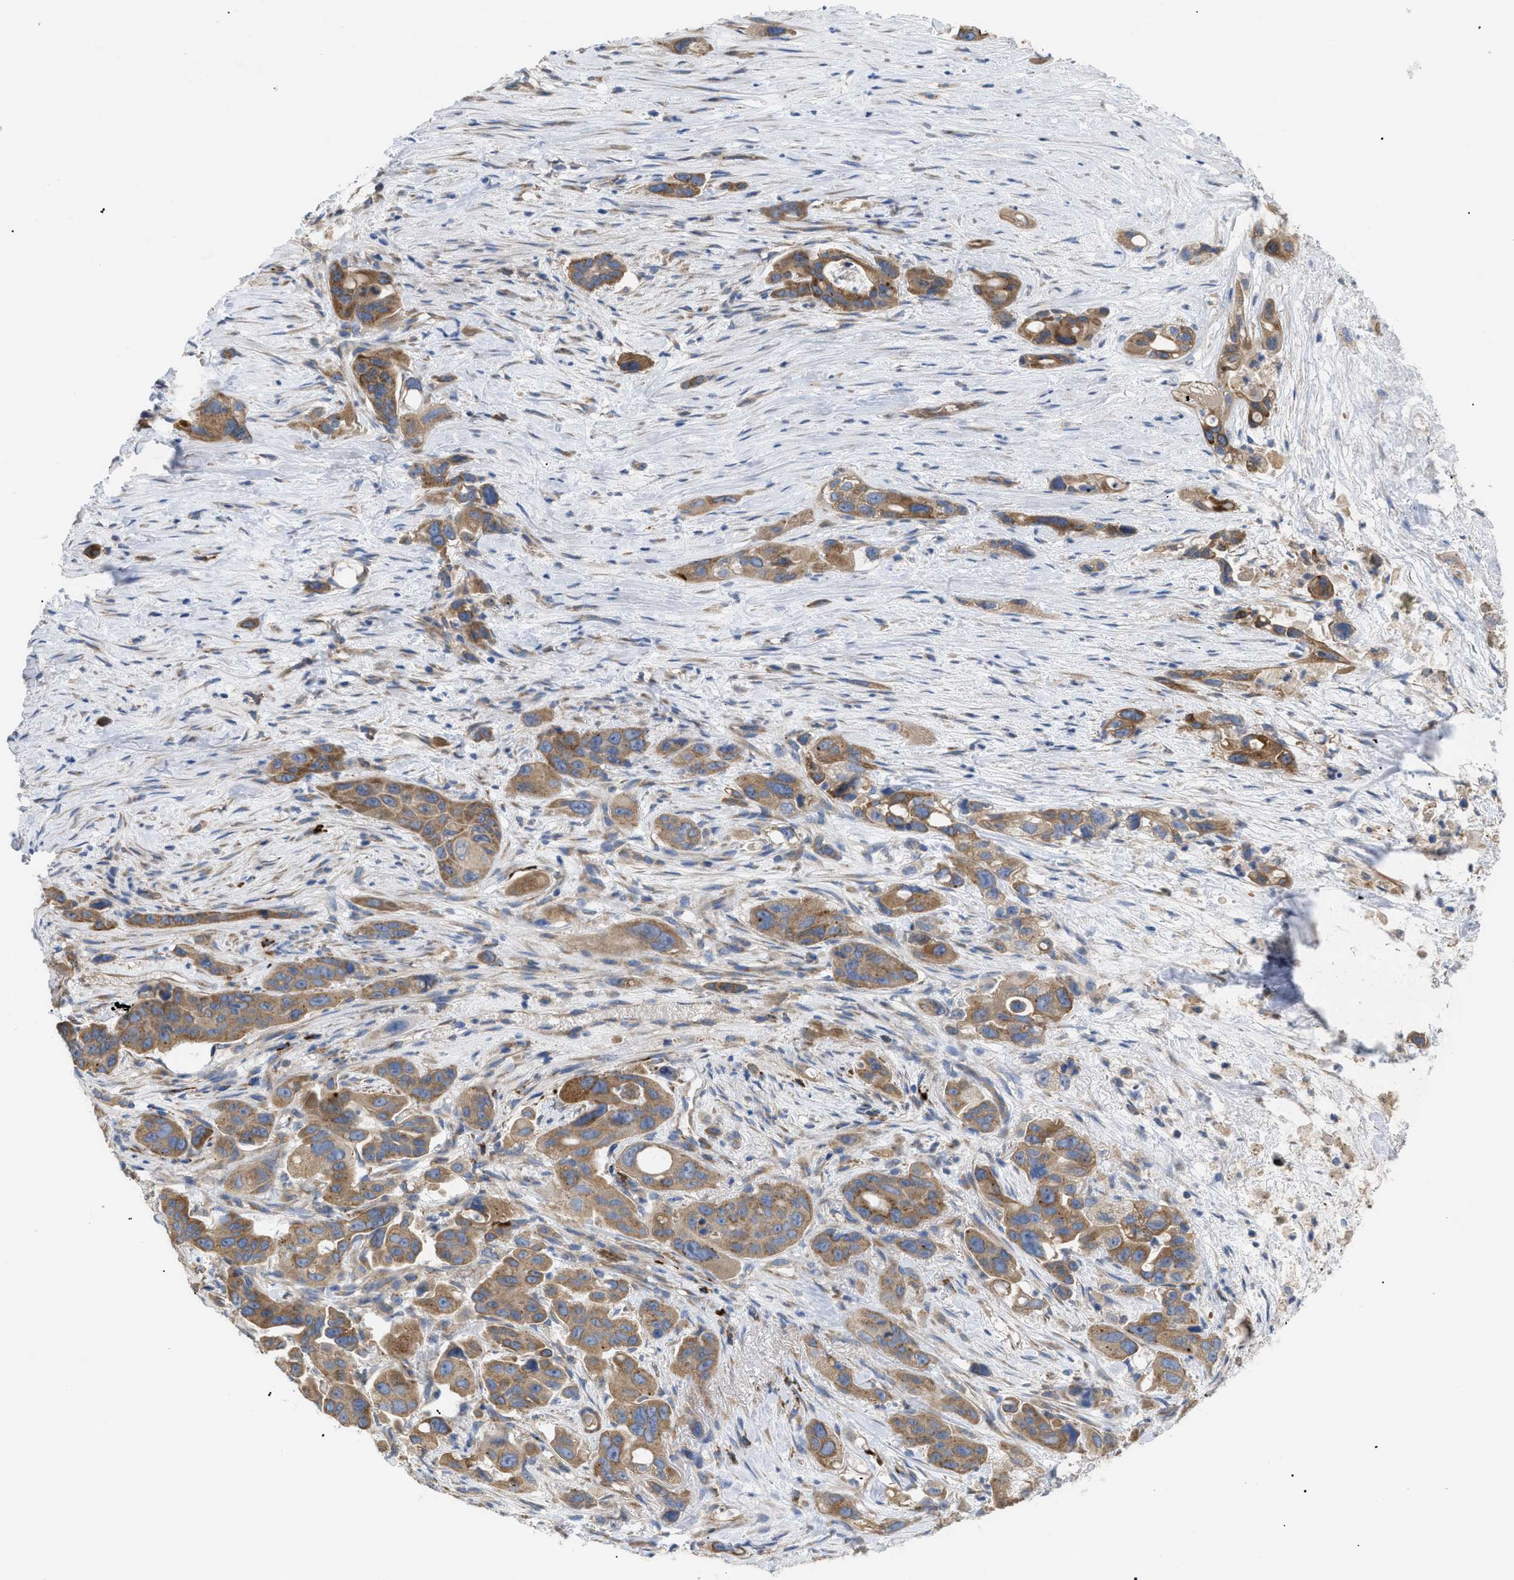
{"staining": {"intensity": "moderate", "quantity": ">75%", "location": "cytoplasmic/membranous"}, "tissue": "pancreatic cancer", "cell_type": "Tumor cells", "image_type": "cancer", "snomed": [{"axis": "morphology", "description": "Adenocarcinoma, NOS"}, {"axis": "topography", "description": "Pancreas"}], "caption": "This image reveals pancreatic cancer (adenocarcinoma) stained with immunohistochemistry to label a protein in brown. The cytoplasmic/membranous of tumor cells show moderate positivity for the protein. Nuclei are counter-stained blue.", "gene": "SLC50A1", "patient": {"sex": "male", "age": 53}}